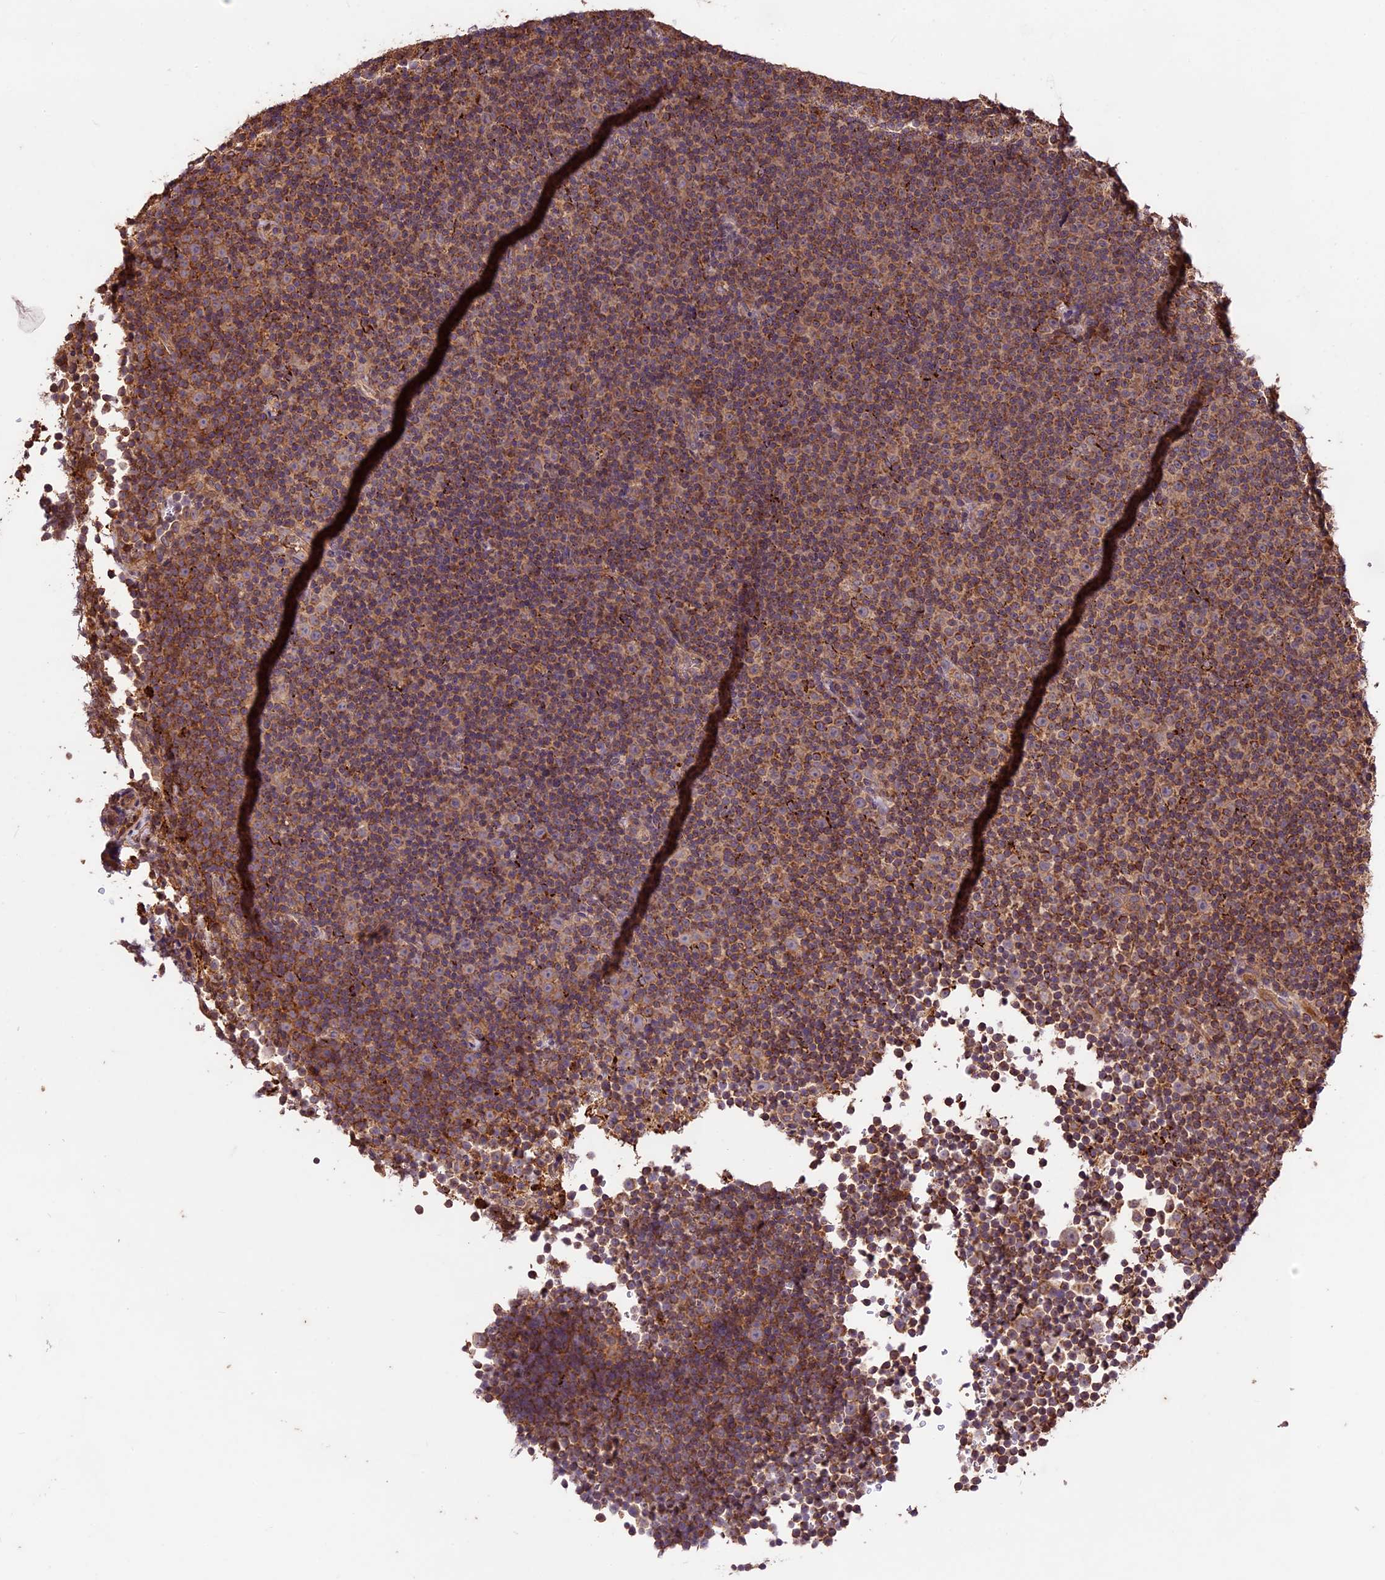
{"staining": {"intensity": "weak", "quantity": ">75%", "location": "cytoplasmic/membranous"}, "tissue": "lymphoma", "cell_type": "Tumor cells", "image_type": "cancer", "snomed": [{"axis": "morphology", "description": "Malignant lymphoma, non-Hodgkin's type, Low grade"}, {"axis": "topography", "description": "Lymph node"}], "caption": "Immunohistochemistry (IHC) staining of lymphoma, which displays low levels of weak cytoplasmic/membranous positivity in about >75% of tumor cells indicating weak cytoplasmic/membranous protein expression. The staining was performed using DAB (3,3'-diaminobenzidine) (brown) for protein detection and nuclei were counterstained in hematoxylin (blue).", "gene": "CRLF1", "patient": {"sex": "female", "age": 67}}